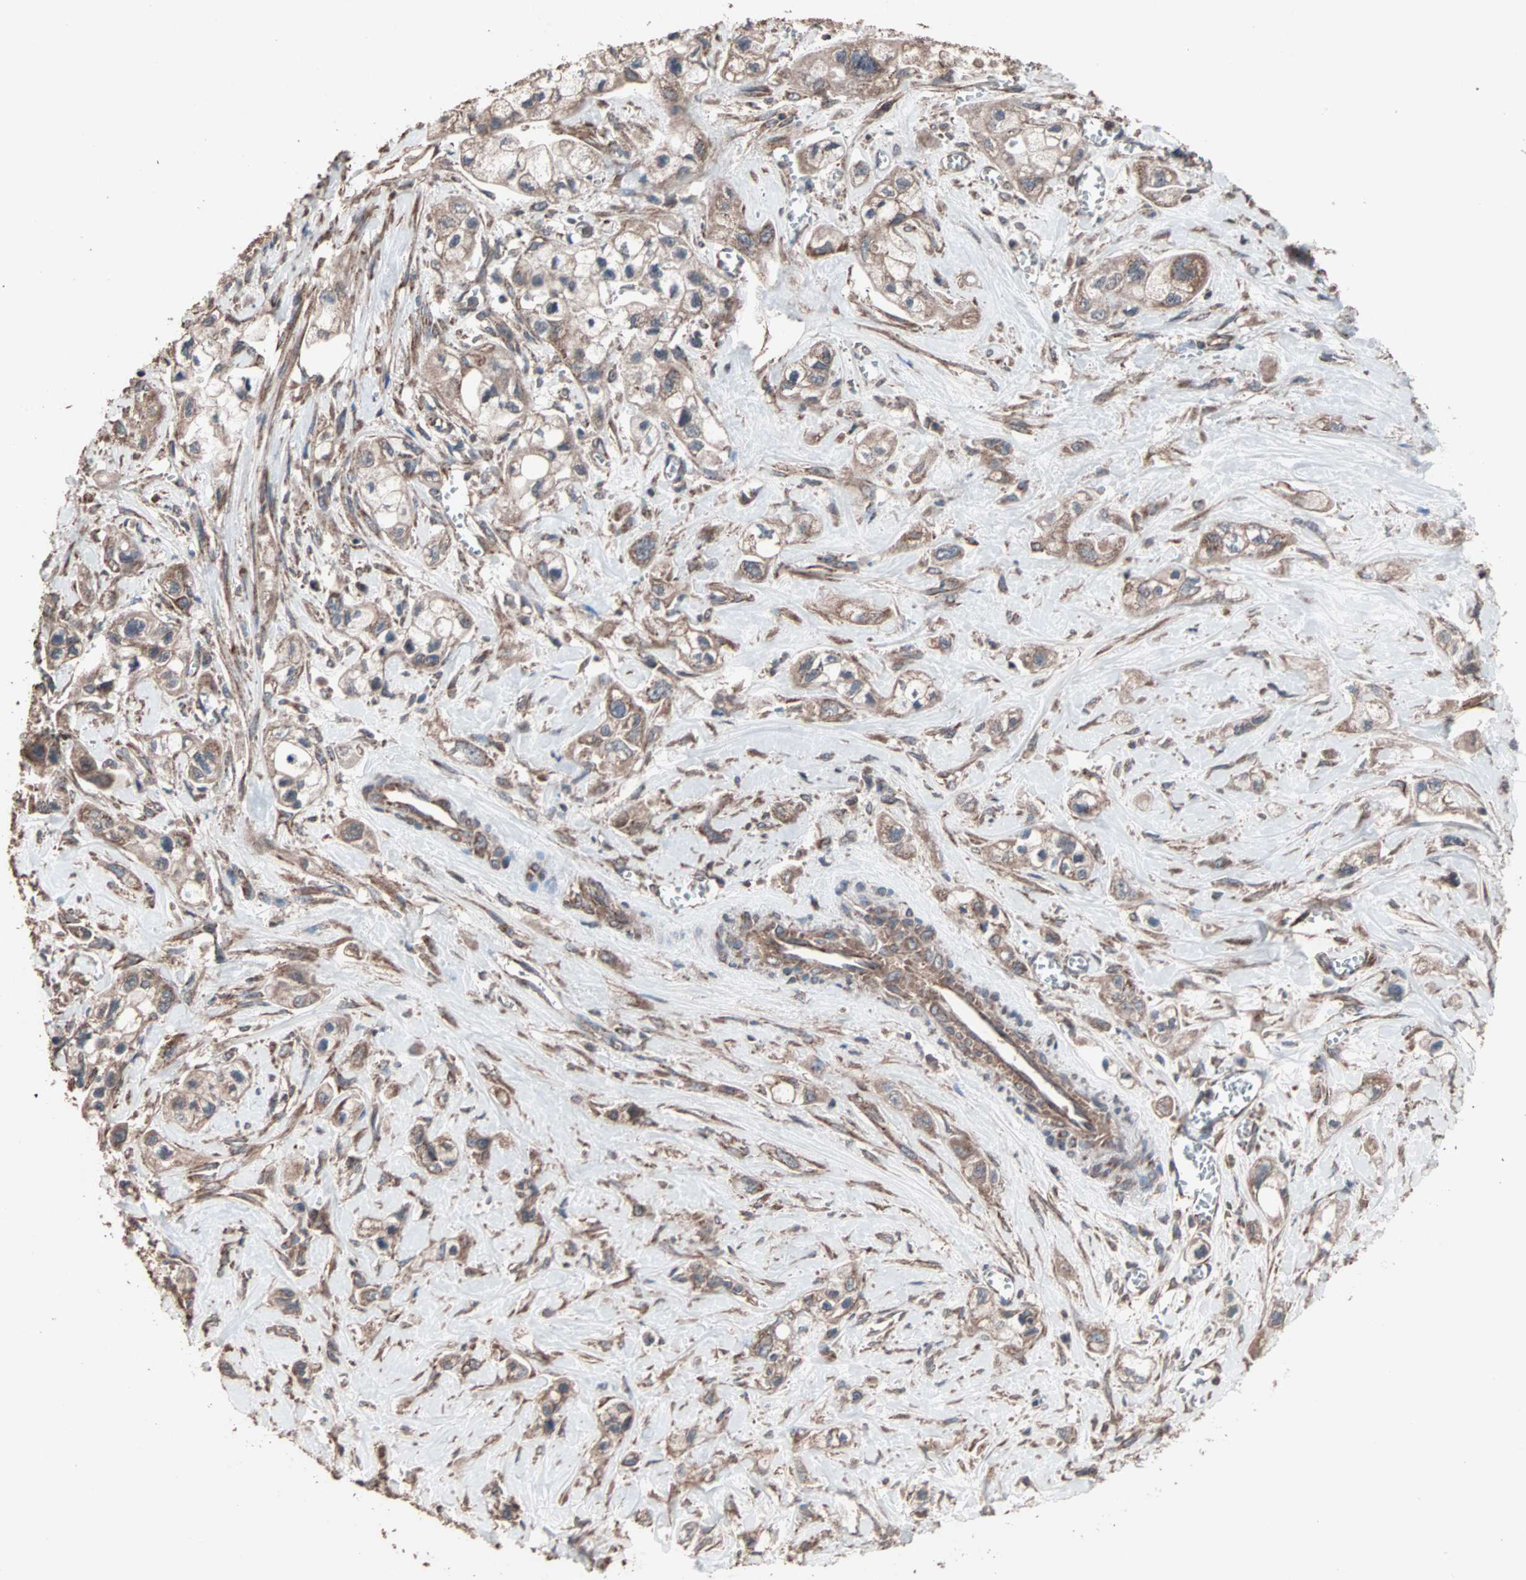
{"staining": {"intensity": "moderate", "quantity": ">75%", "location": "cytoplasmic/membranous"}, "tissue": "pancreatic cancer", "cell_type": "Tumor cells", "image_type": "cancer", "snomed": [{"axis": "morphology", "description": "Adenocarcinoma, NOS"}, {"axis": "topography", "description": "Pancreas"}], "caption": "Immunohistochemical staining of pancreatic cancer (adenocarcinoma) shows medium levels of moderate cytoplasmic/membranous protein positivity in approximately >75% of tumor cells.", "gene": "MRPL2", "patient": {"sex": "male", "age": 74}}